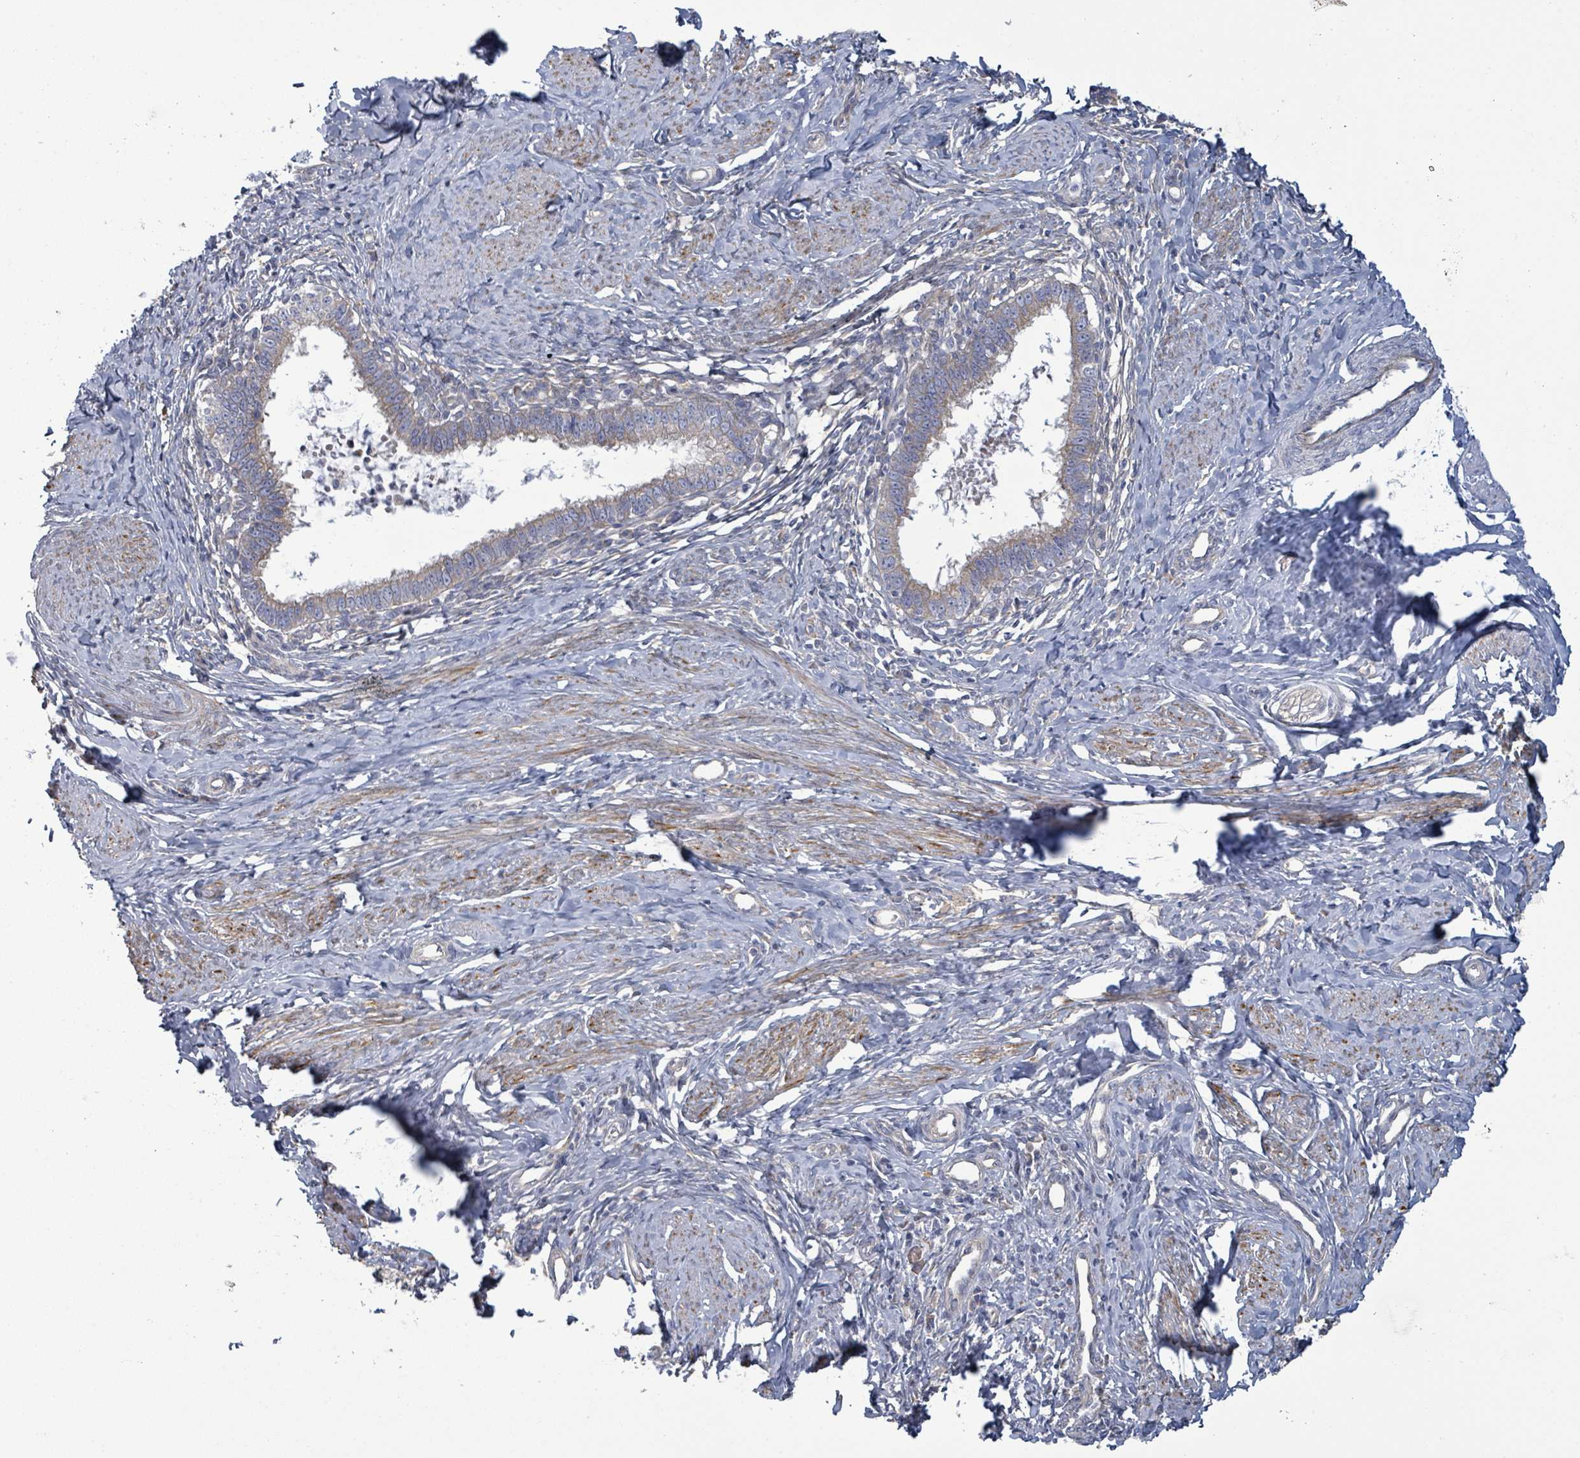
{"staining": {"intensity": "weak", "quantity": ">75%", "location": "cytoplasmic/membranous"}, "tissue": "cervical cancer", "cell_type": "Tumor cells", "image_type": "cancer", "snomed": [{"axis": "morphology", "description": "Adenocarcinoma, NOS"}, {"axis": "topography", "description": "Cervix"}], "caption": "Protein expression analysis of human cervical cancer reveals weak cytoplasmic/membranous staining in approximately >75% of tumor cells.", "gene": "COL13A1", "patient": {"sex": "female", "age": 36}}